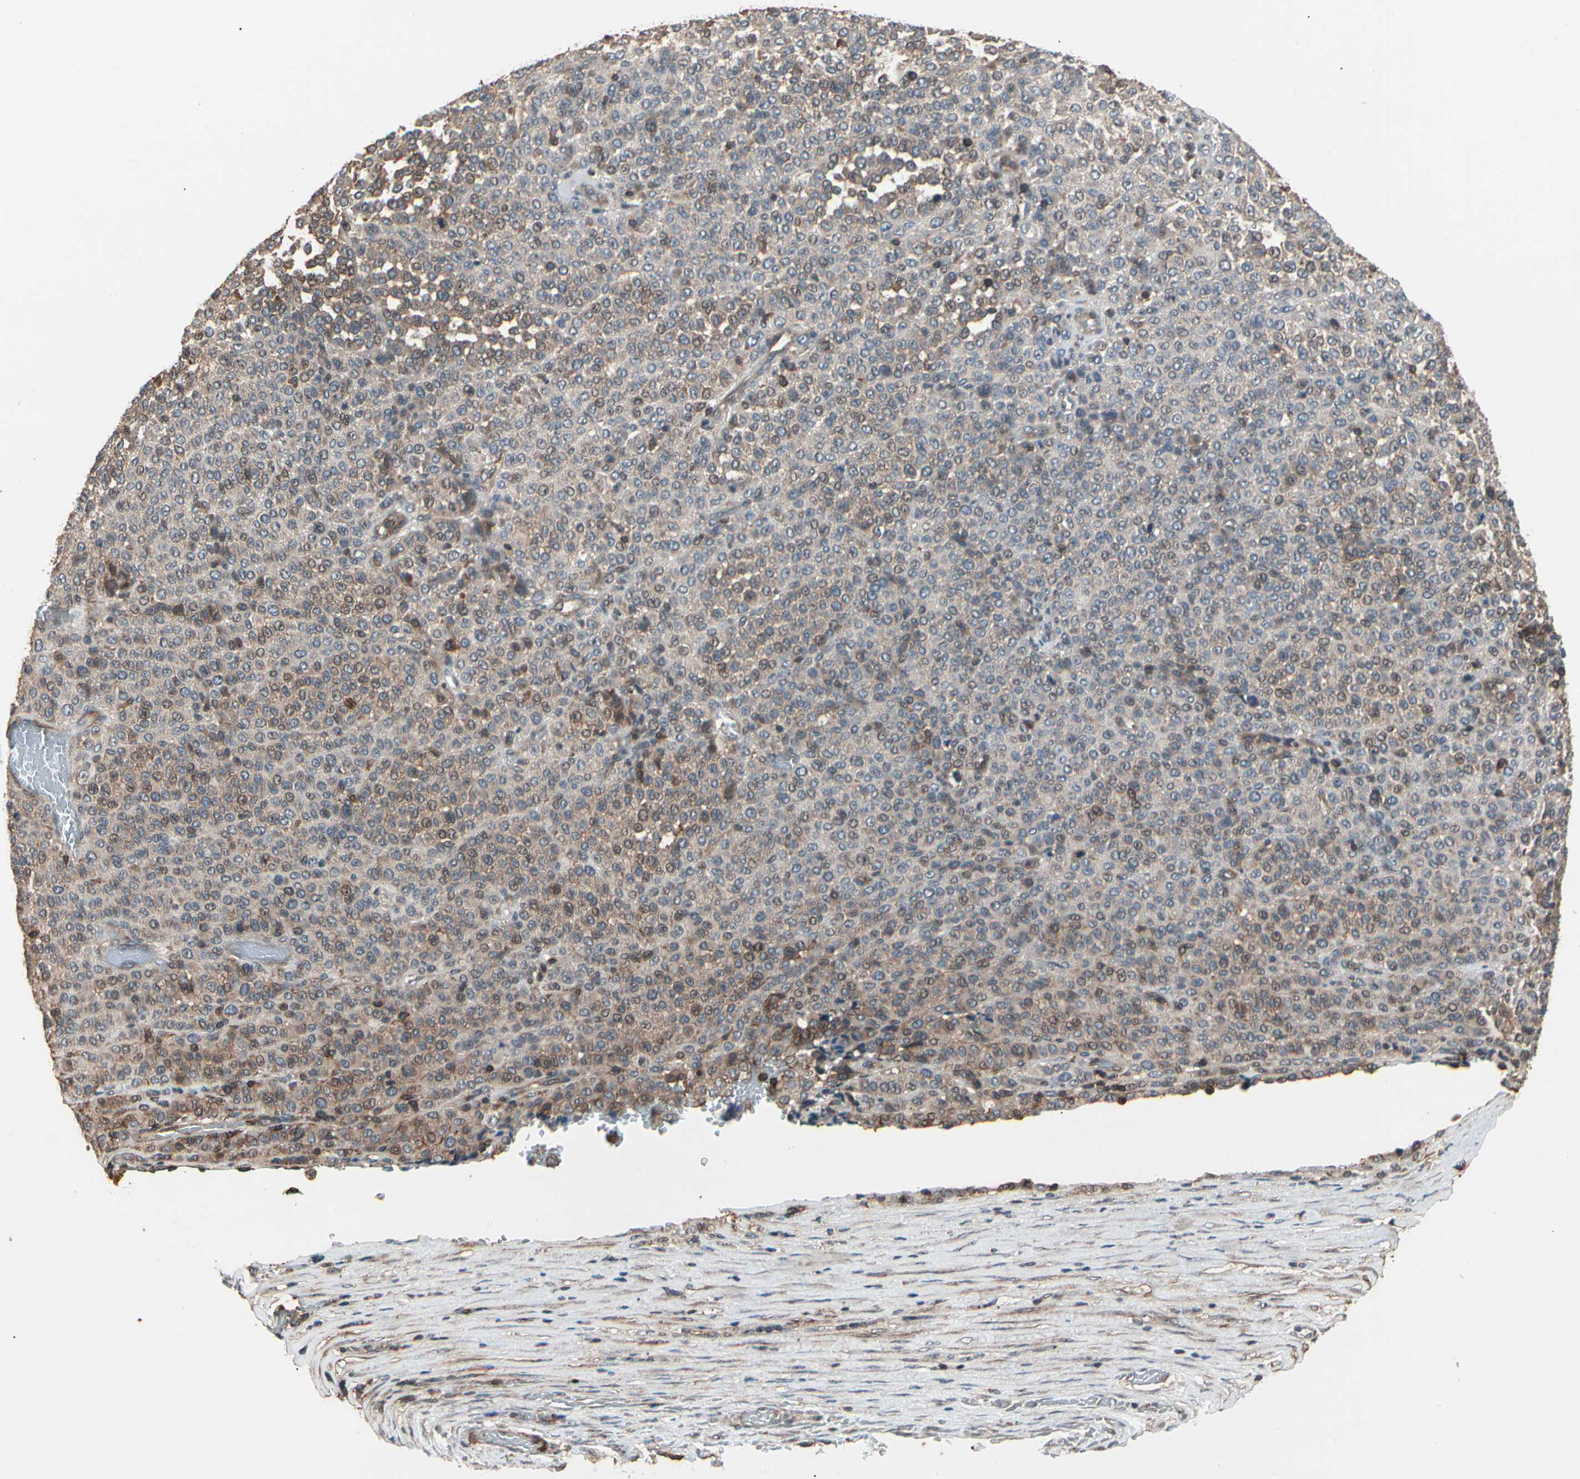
{"staining": {"intensity": "weak", "quantity": ">75%", "location": "cytoplasmic/membranous,nuclear"}, "tissue": "melanoma", "cell_type": "Tumor cells", "image_type": "cancer", "snomed": [{"axis": "morphology", "description": "Malignant melanoma, Metastatic site"}, {"axis": "topography", "description": "Pancreas"}], "caption": "A low amount of weak cytoplasmic/membranous and nuclear staining is seen in about >75% of tumor cells in malignant melanoma (metastatic site) tissue. (DAB (3,3'-diaminobenzidine) IHC with brightfield microscopy, high magnification).", "gene": "MAPK13", "patient": {"sex": "female", "age": 30}}